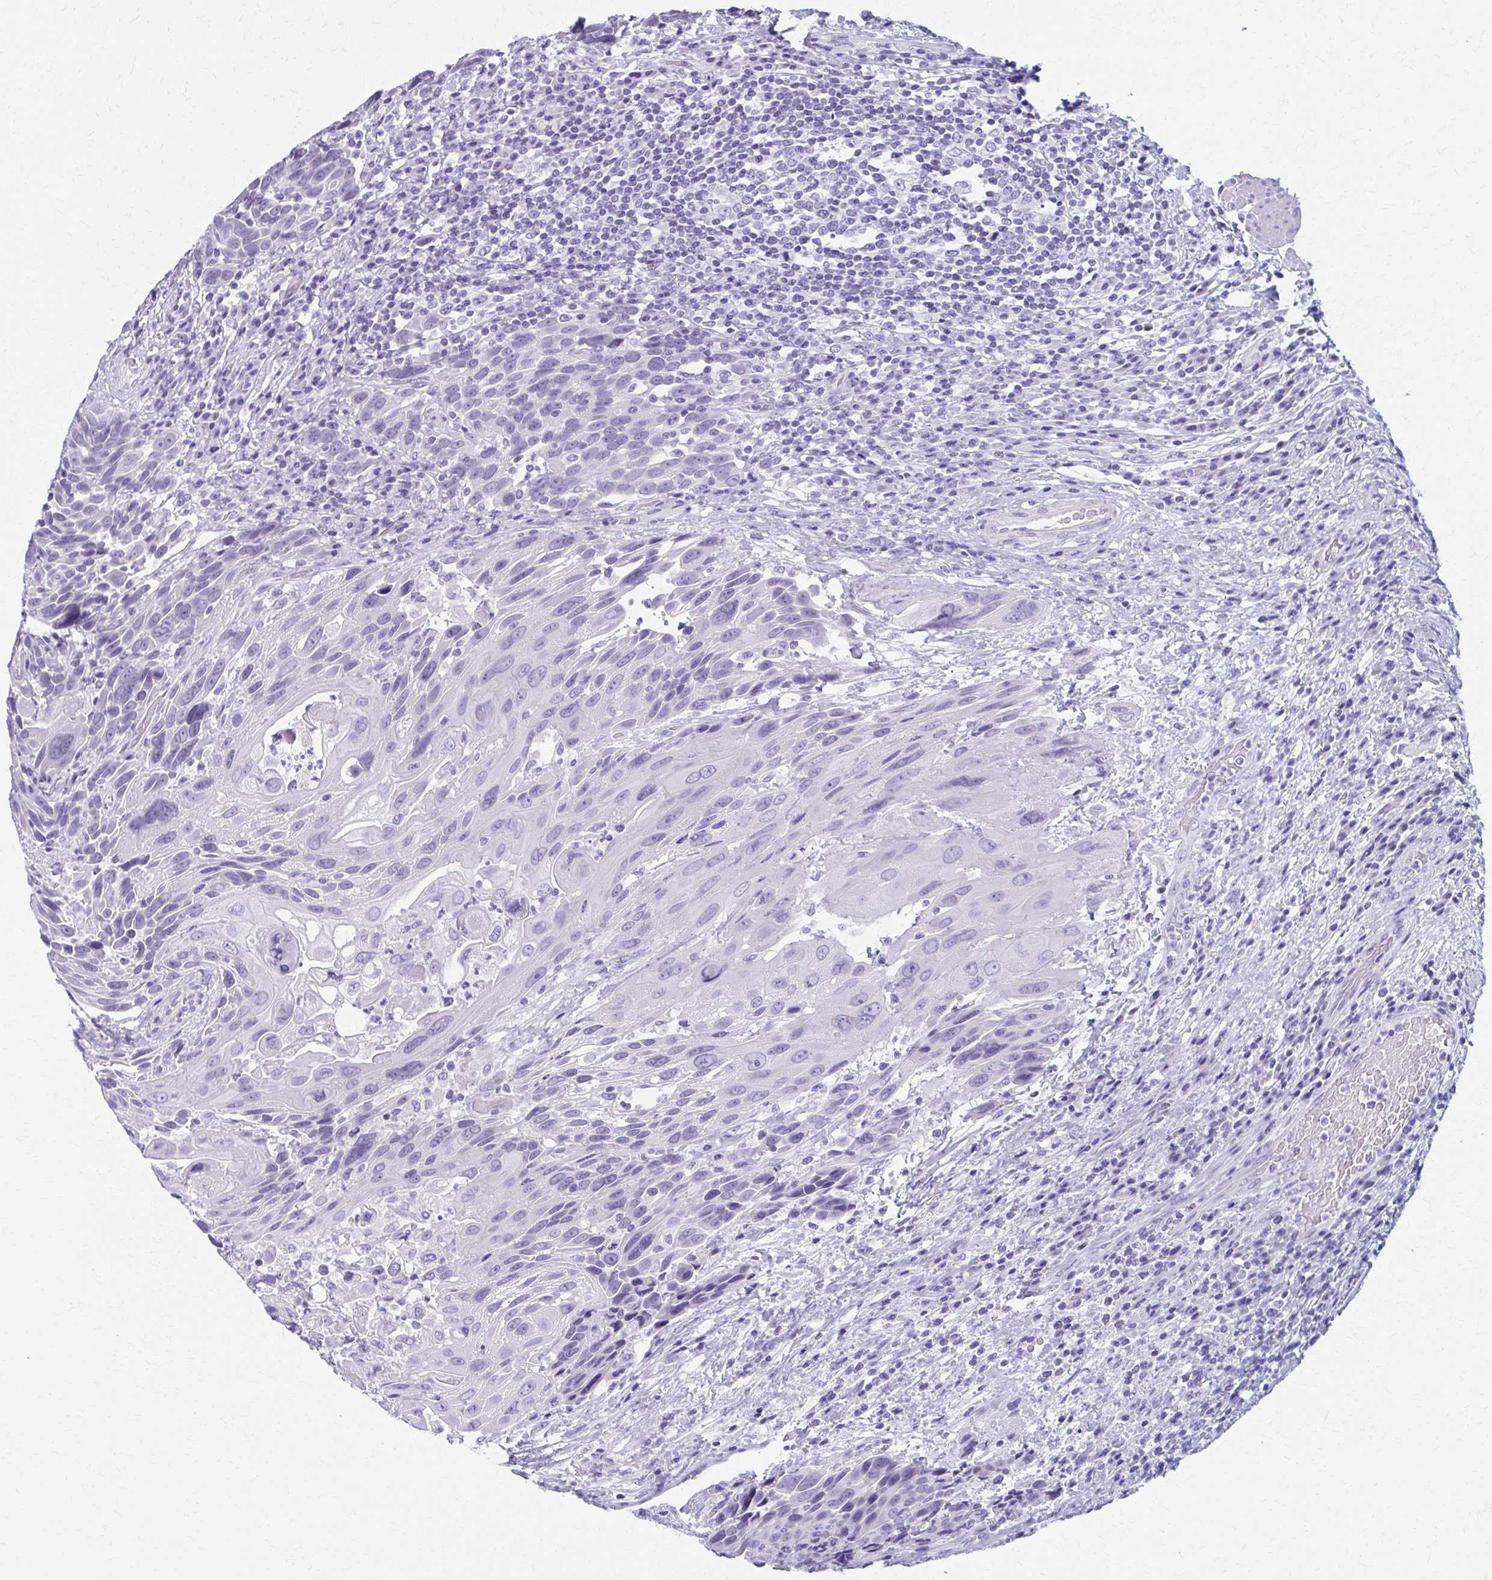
{"staining": {"intensity": "negative", "quantity": "none", "location": "none"}, "tissue": "urothelial cancer", "cell_type": "Tumor cells", "image_type": "cancer", "snomed": [{"axis": "morphology", "description": "Urothelial carcinoma, High grade"}, {"axis": "topography", "description": "Urinary bladder"}], "caption": "The IHC micrograph has no significant positivity in tumor cells of urothelial carcinoma (high-grade) tissue.", "gene": "MPLKIP", "patient": {"sex": "female", "age": 70}}